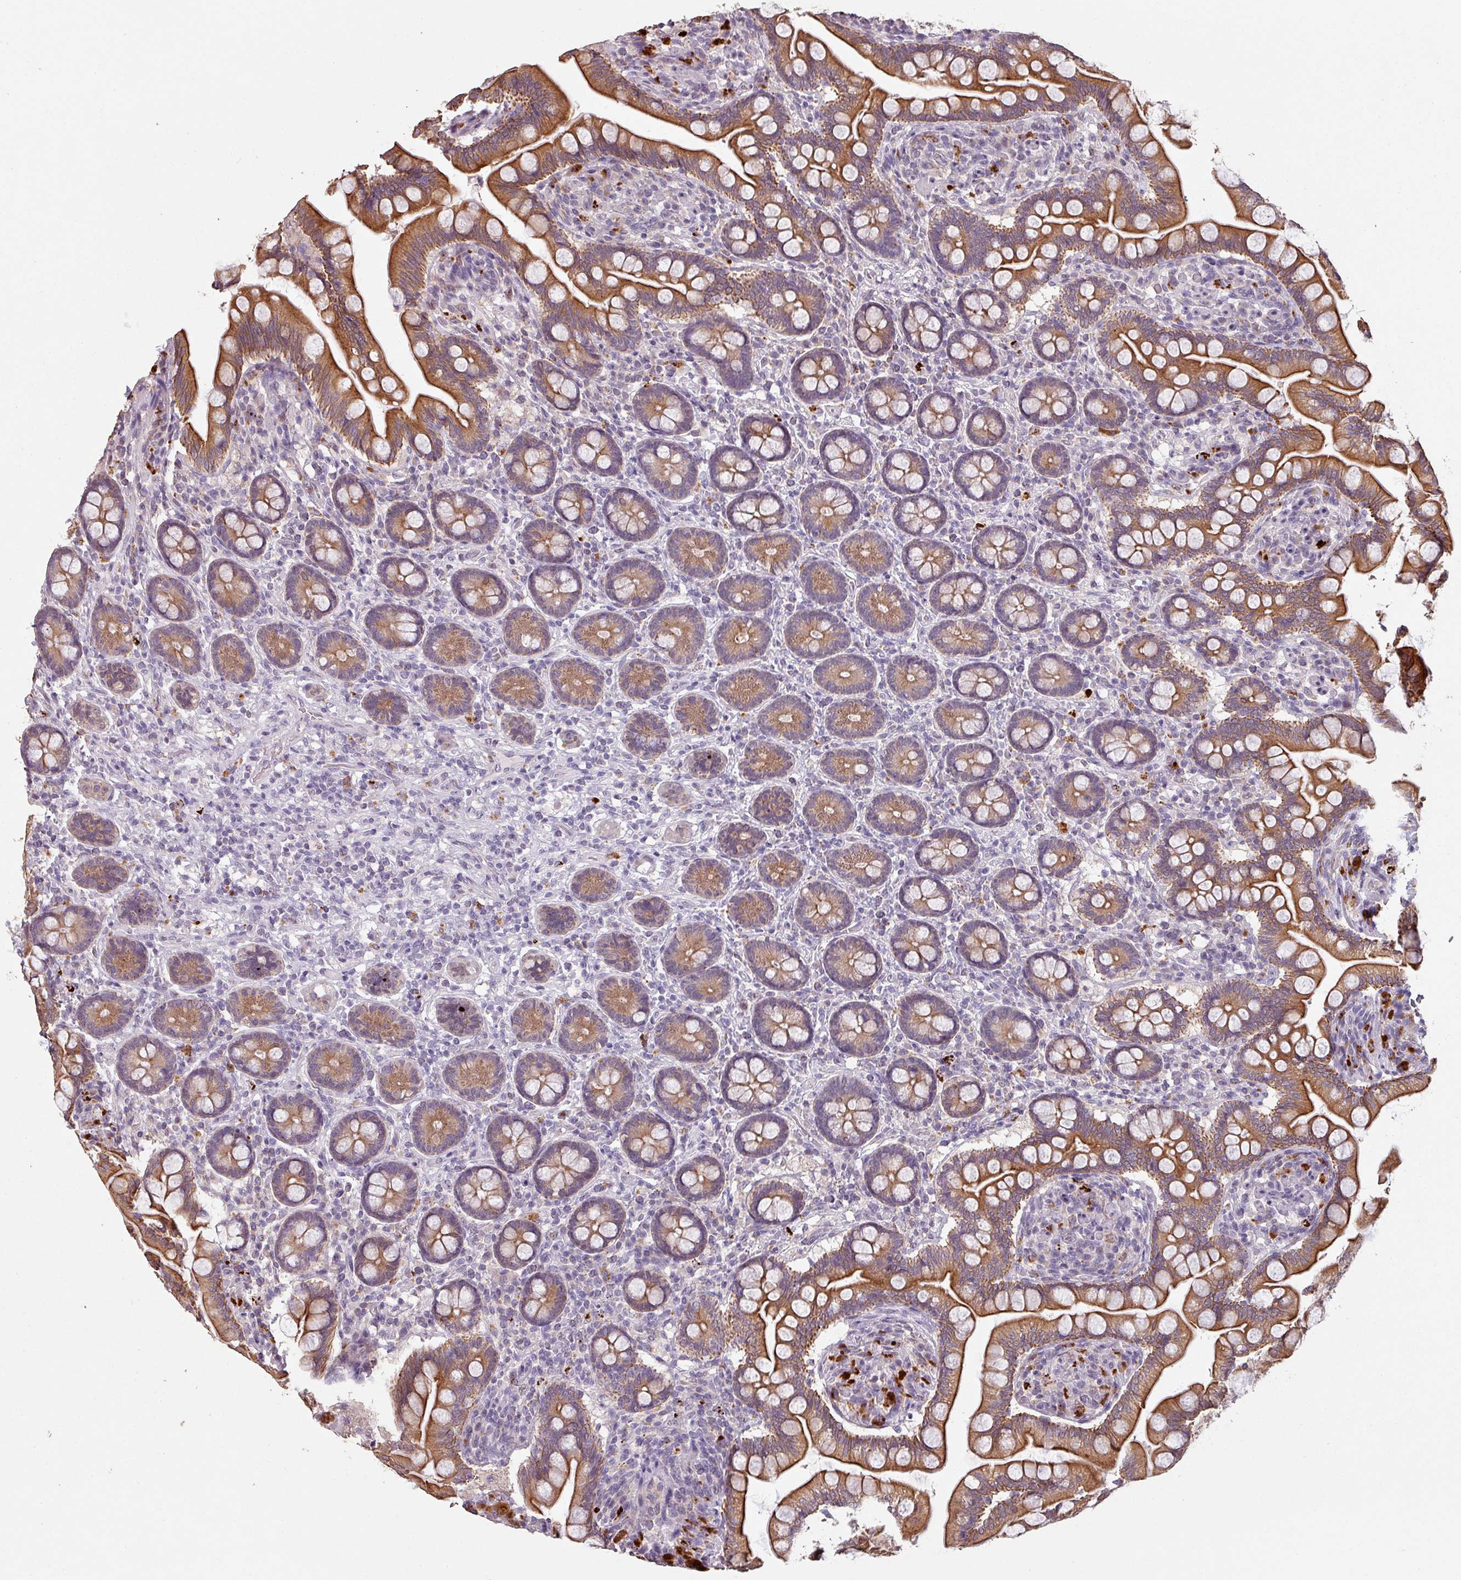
{"staining": {"intensity": "strong", "quantity": ">75%", "location": "cytoplasmic/membranous"}, "tissue": "small intestine", "cell_type": "Glandular cells", "image_type": "normal", "snomed": [{"axis": "morphology", "description": "Normal tissue, NOS"}, {"axis": "topography", "description": "Small intestine"}], "caption": "Immunohistochemical staining of benign human small intestine reveals strong cytoplasmic/membranous protein staining in approximately >75% of glandular cells.", "gene": "LYPLA1", "patient": {"sex": "female", "age": 64}}